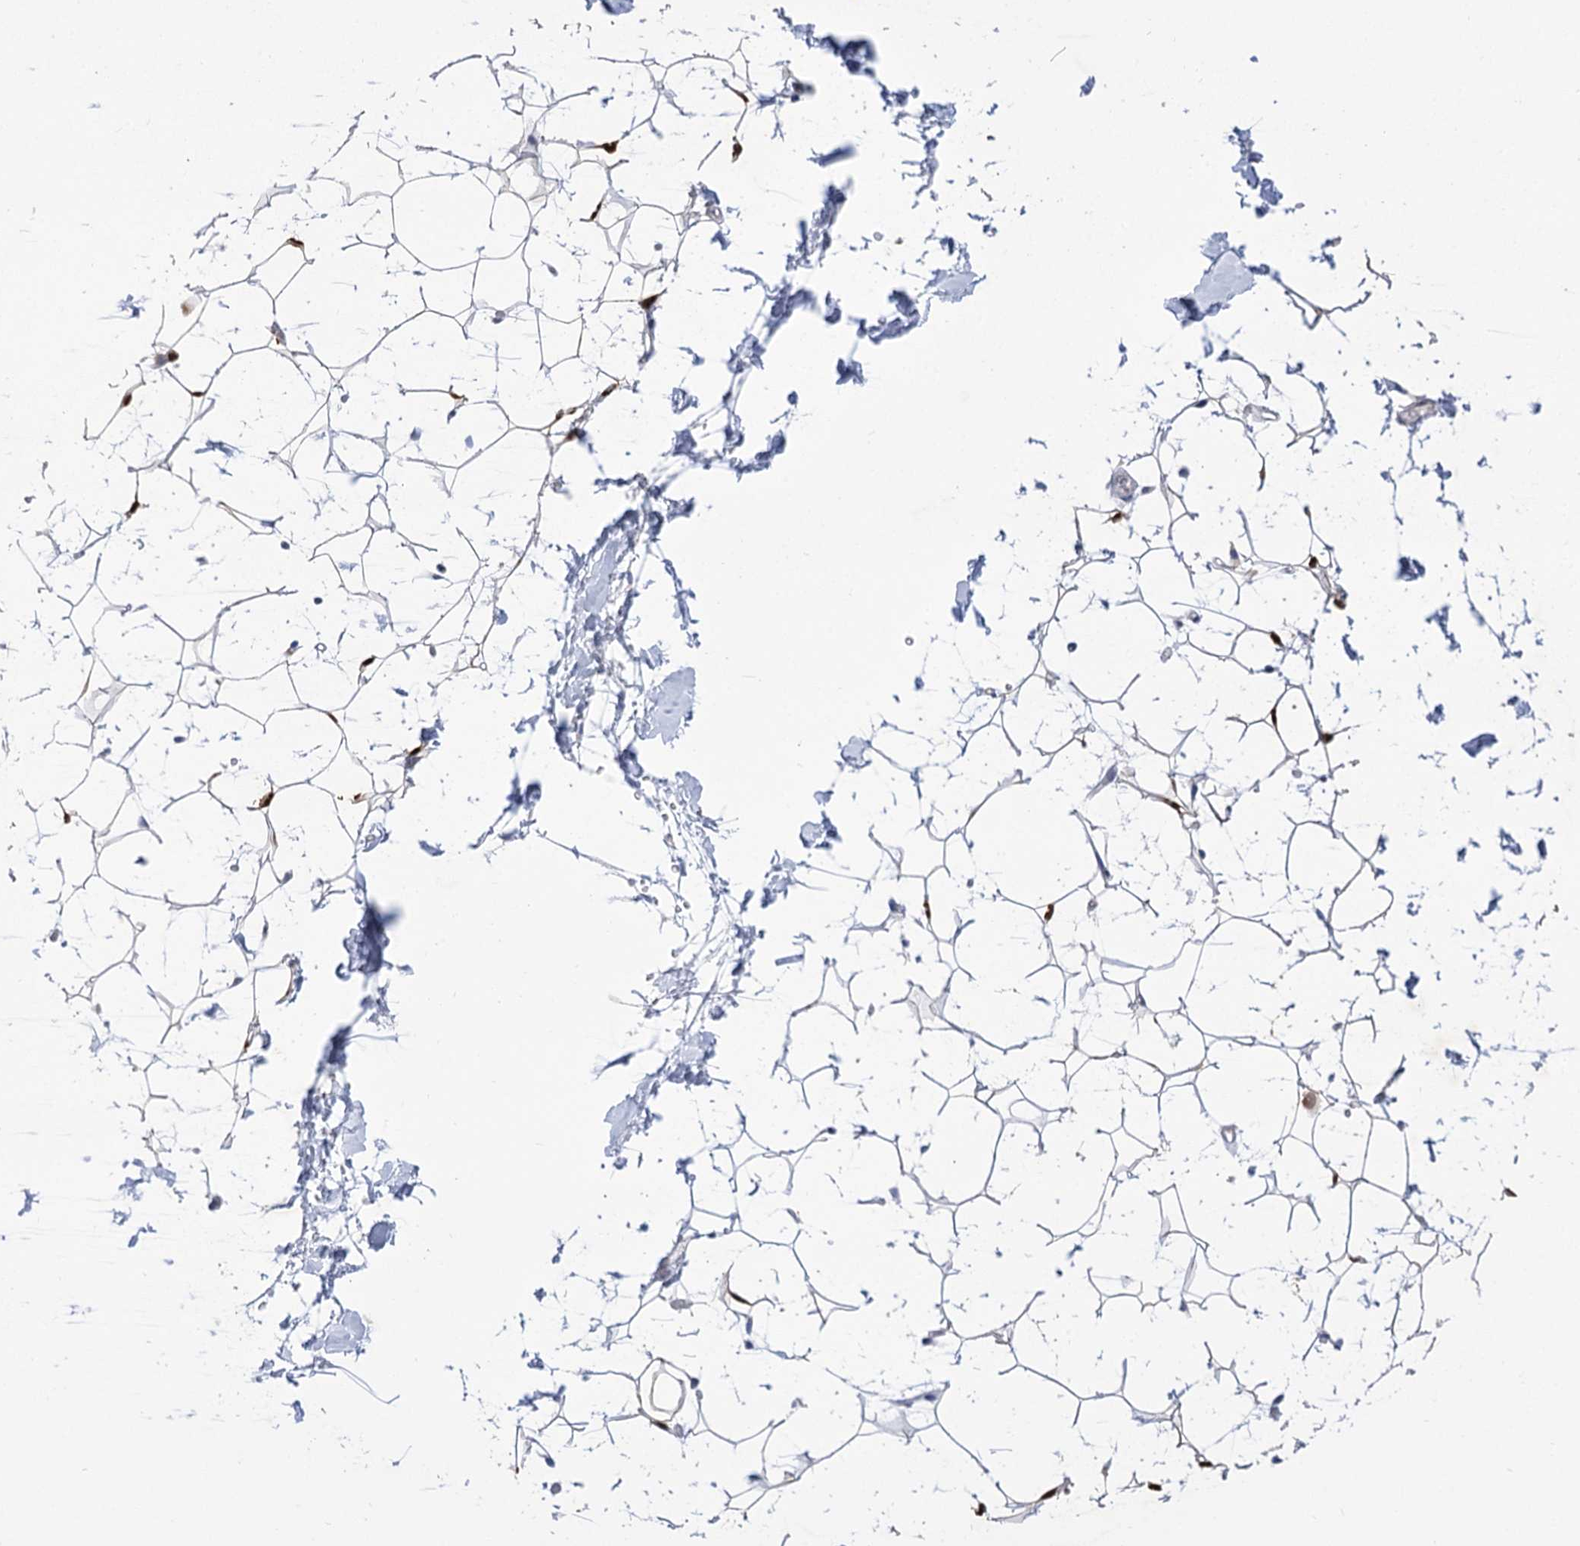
{"staining": {"intensity": "moderate", "quantity": "25%-75%", "location": "cytoplasmic/membranous,nuclear"}, "tissue": "adipose tissue", "cell_type": "Adipocytes", "image_type": "normal", "snomed": [{"axis": "morphology", "description": "Normal tissue, NOS"}, {"axis": "topography", "description": "Breast"}], "caption": "A histopathology image showing moderate cytoplasmic/membranous,nuclear staining in approximately 25%-75% of adipocytes in unremarkable adipose tissue, as visualized by brown immunohistochemical staining.", "gene": "SIAE", "patient": {"sex": "female", "age": 26}}